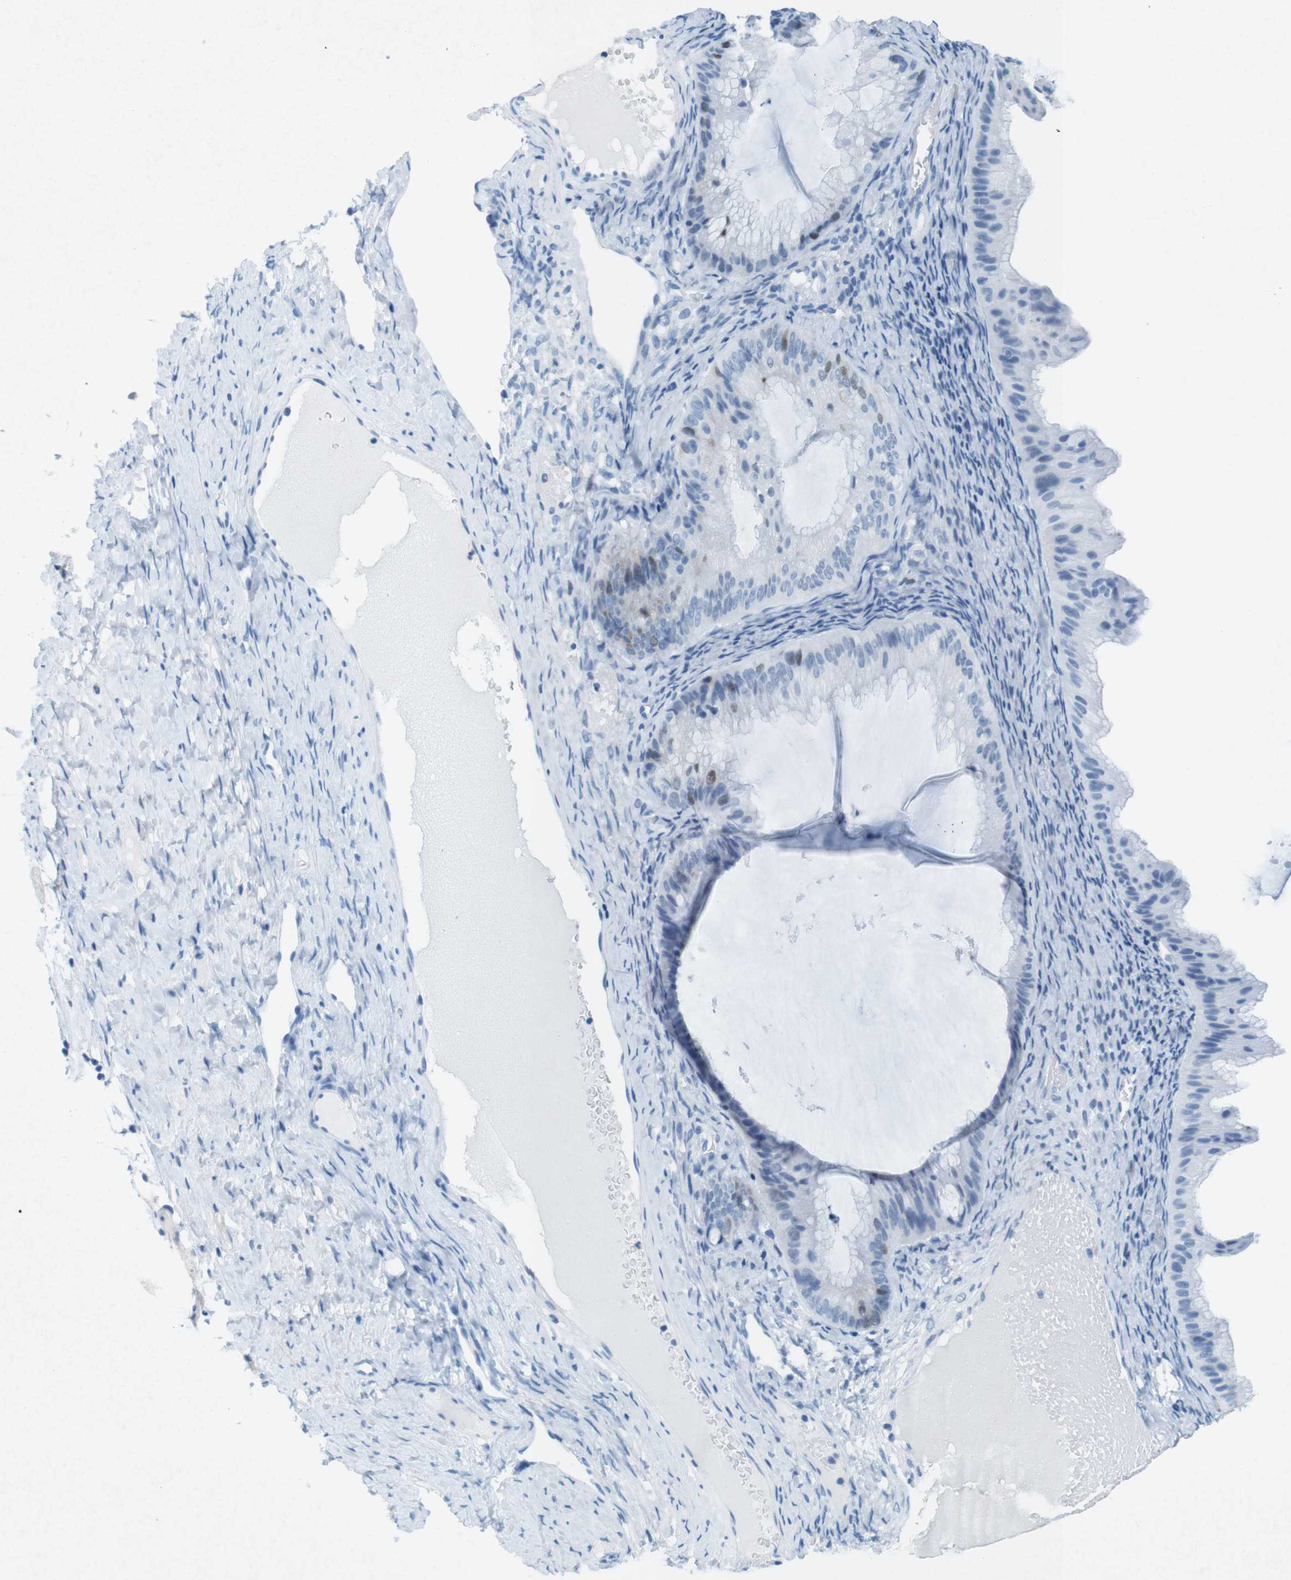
{"staining": {"intensity": "moderate", "quantity": "<25%", "location": "nuclear"}, "tissue": "ovarian cancer", "cell_type": "Tumor cells", "image_type": "cancer", "snomed": [{"axis": "morphology", "description": "Cystadenocarcinoma, mucinous, NOS"}, {"axis": "topography", "description": "Ovary"}], "caption": "Immunohistochemistry (IHC) of mucinous cystadenocarcinoma (ovarian) reveals low levels of moderate nuclear staining in approximately <25% of tumor cells.", "gene": "CTAG1B", "patient": {"sex": "female", "age": 61}}